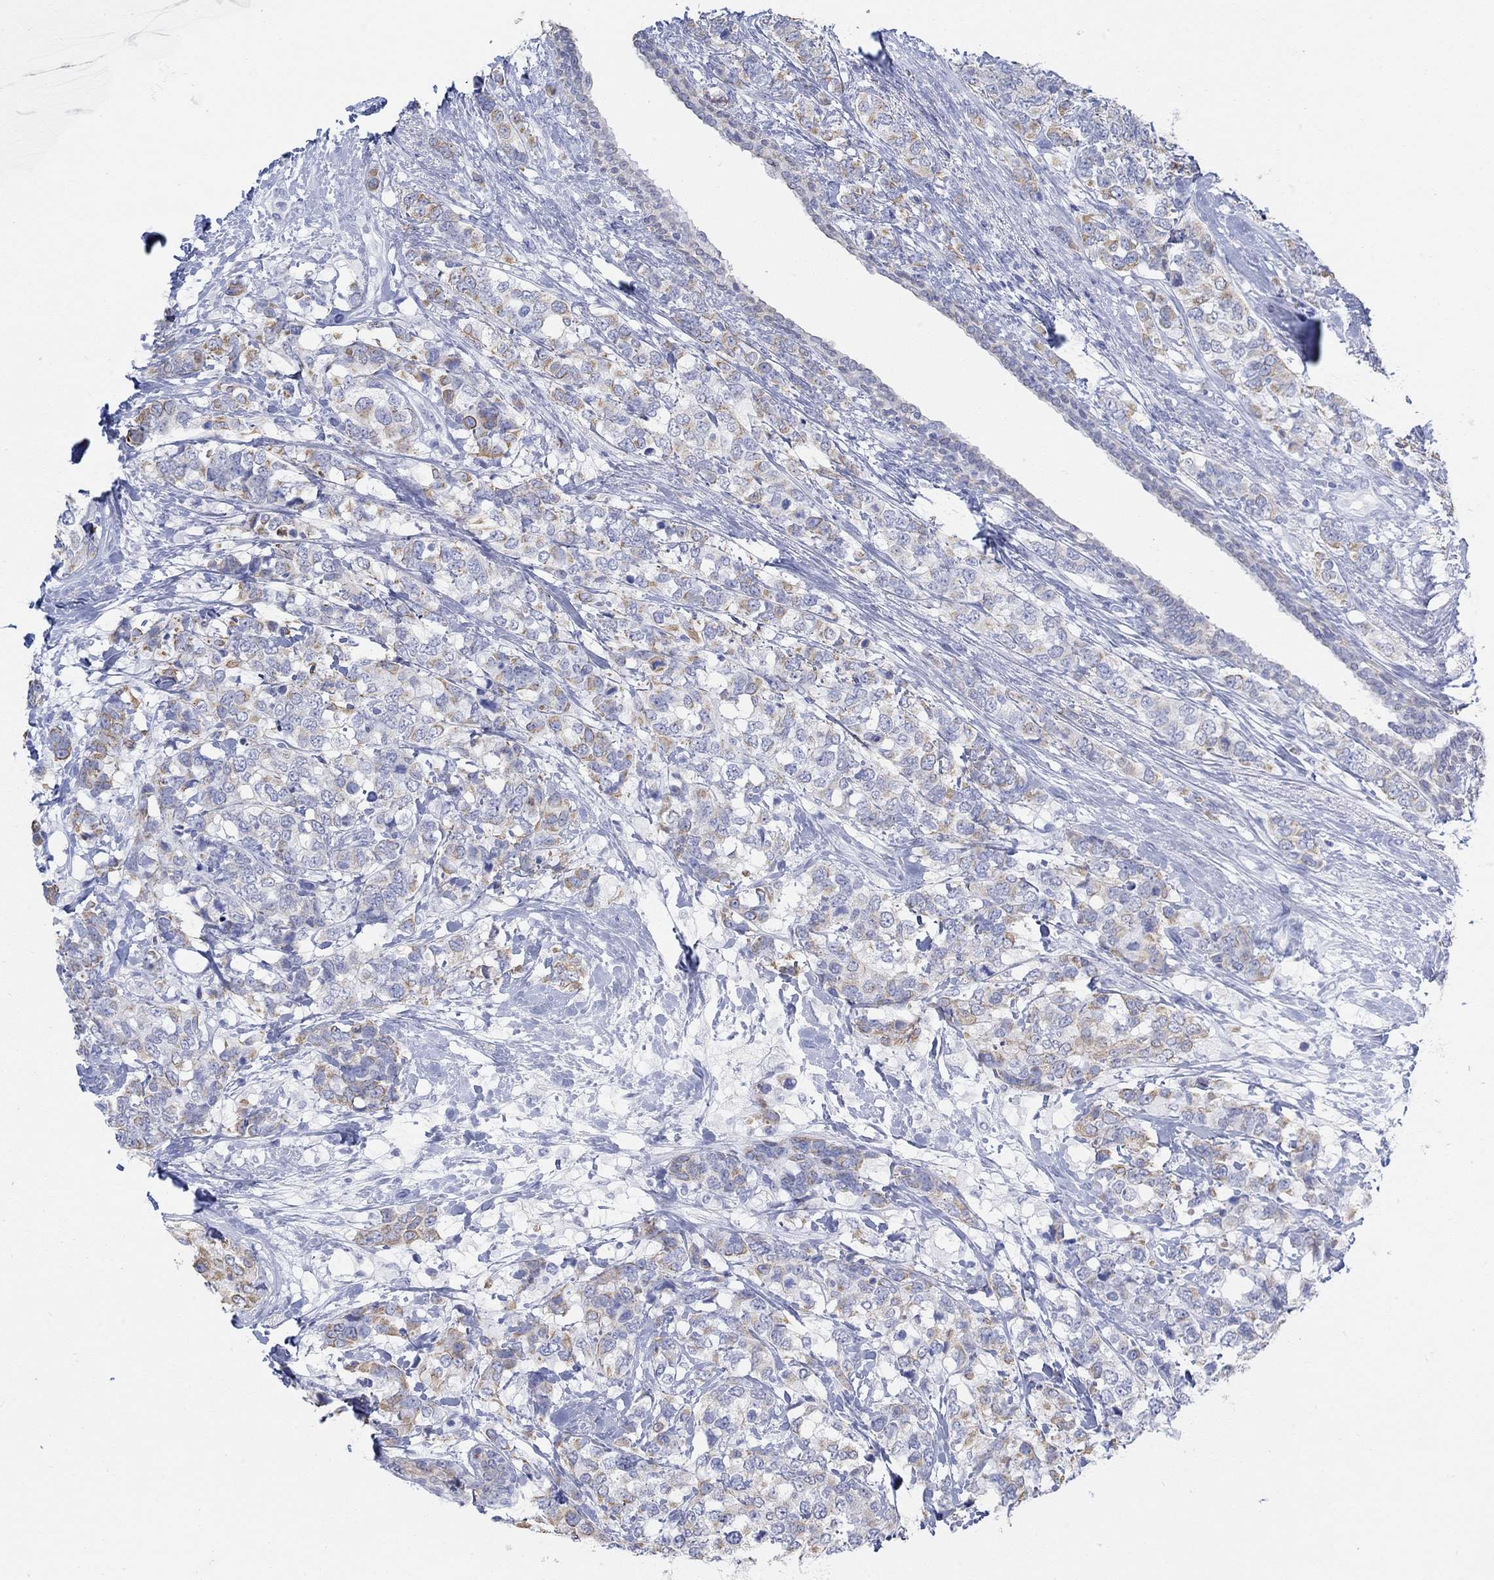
{"staining": {"intensity": "moderate", "quantity": "<25%", "location": "cytoplasmic/membranous"}, "tissue": "breast cancer", "cell_type": "Tumor cells", "image_type": "cancer", "snomed": [{"axis": "morphology", "description": "Lobular carcinoma"}, {"axis": "topography", "description": "Breast"}], "caption": "Protein expression analysis of breast cancer (lobular carcinoma) exhibits moderate cytoplasmic/membranous staining in approximately <25% of tumor cells.", "gene": "AK8", "patient": {"sex": "female", "age": 59}}